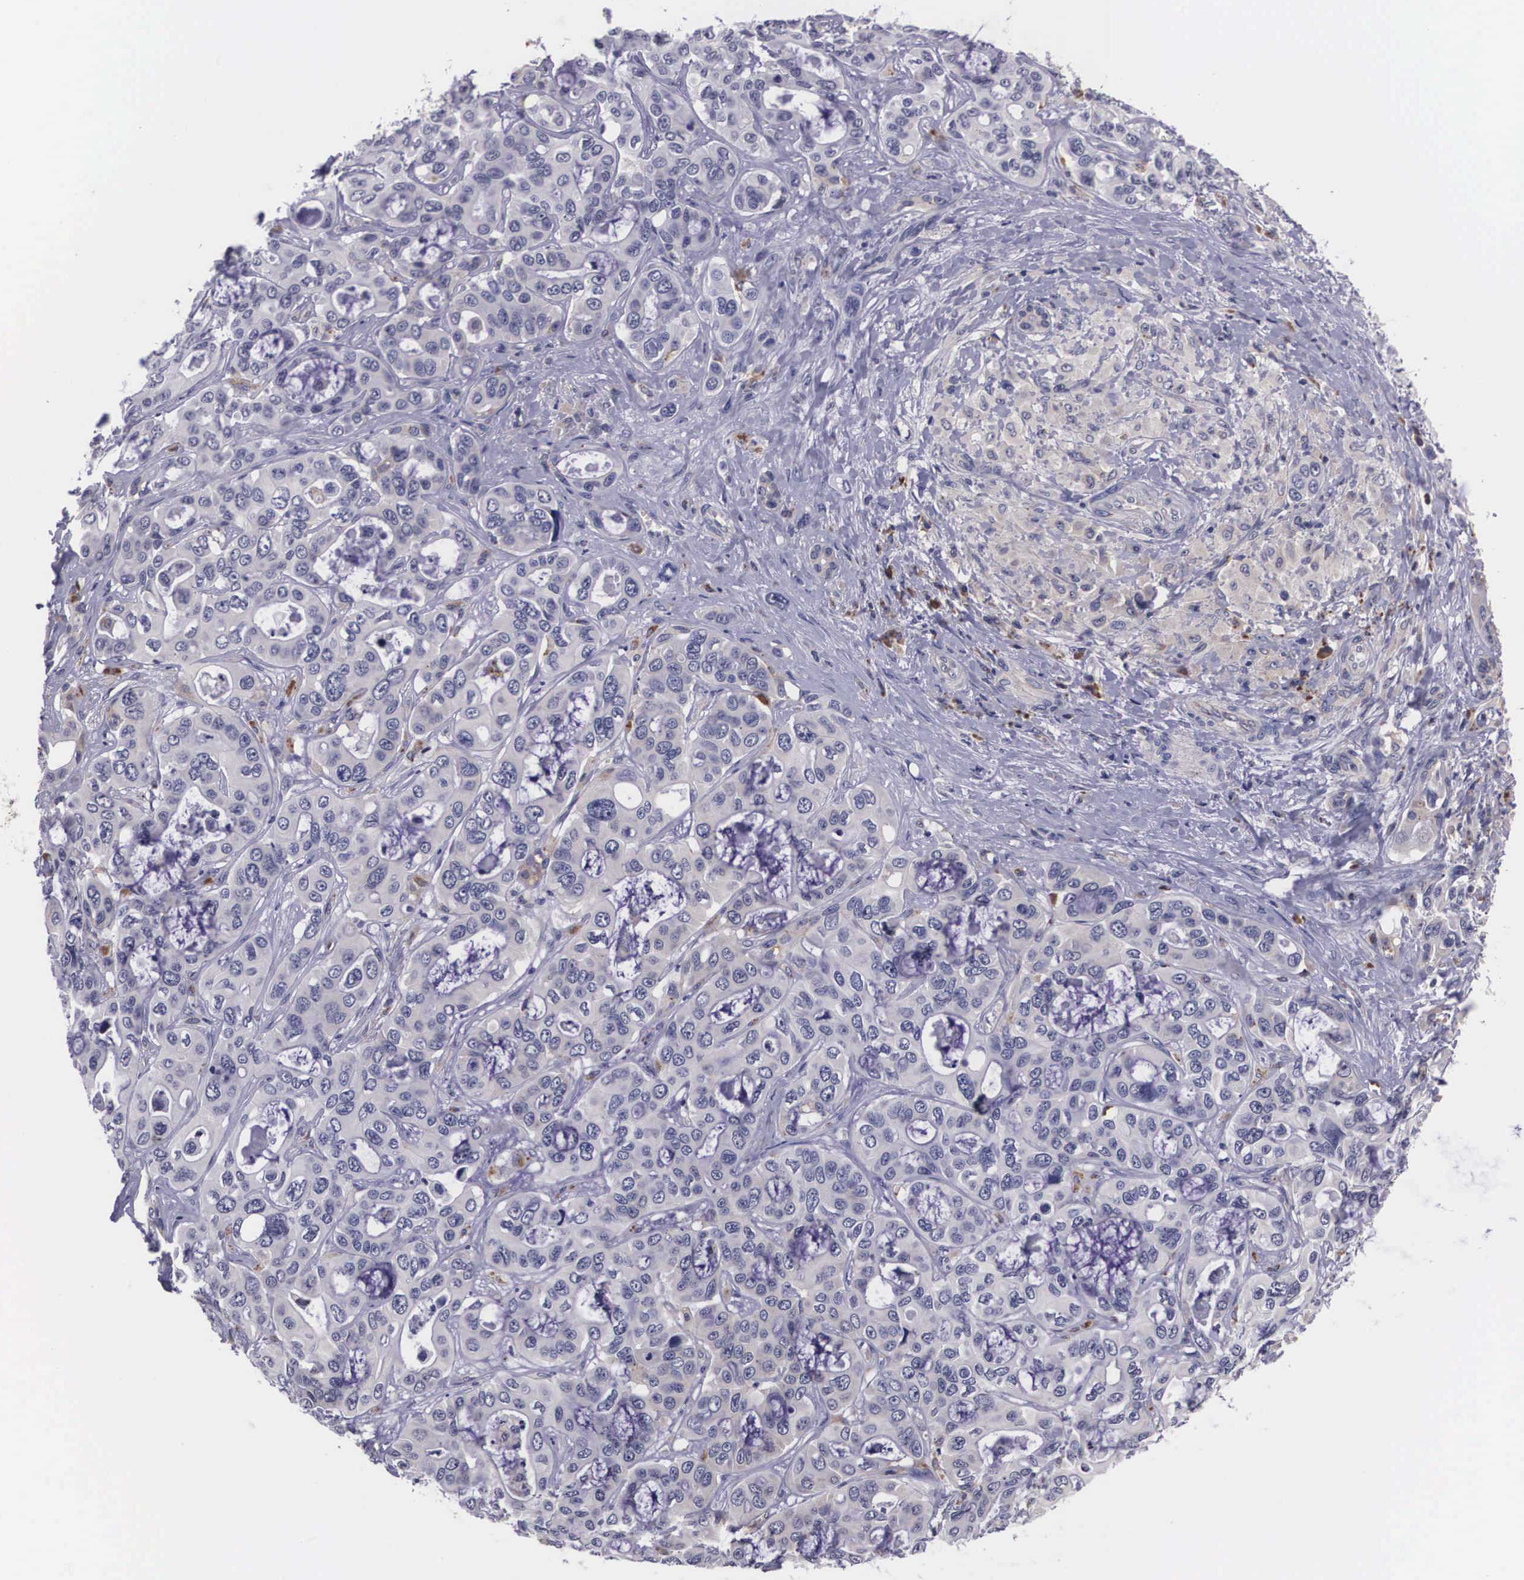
{"staining": {"intensity": "weak", "quantity": "25%-75%", "location": "cytoplasmic/membranous"}, "tissue": "liver cancer", "cell_type": "Tumor cells", "image_type": "cancer", "snomed": [{"axis": "morphology", "description": "Cholangiocarcinoma"}, {"axis": "topography", "description": "Liver"}], "caption": "Tumor cells display low levels of weak cytoplasmic/membranous staining in approximately 25%-75% of cells in cholangiocarcinoma (liver).", "gene": "CRELD2", "patient": {"sex": "female", "age": 79}}